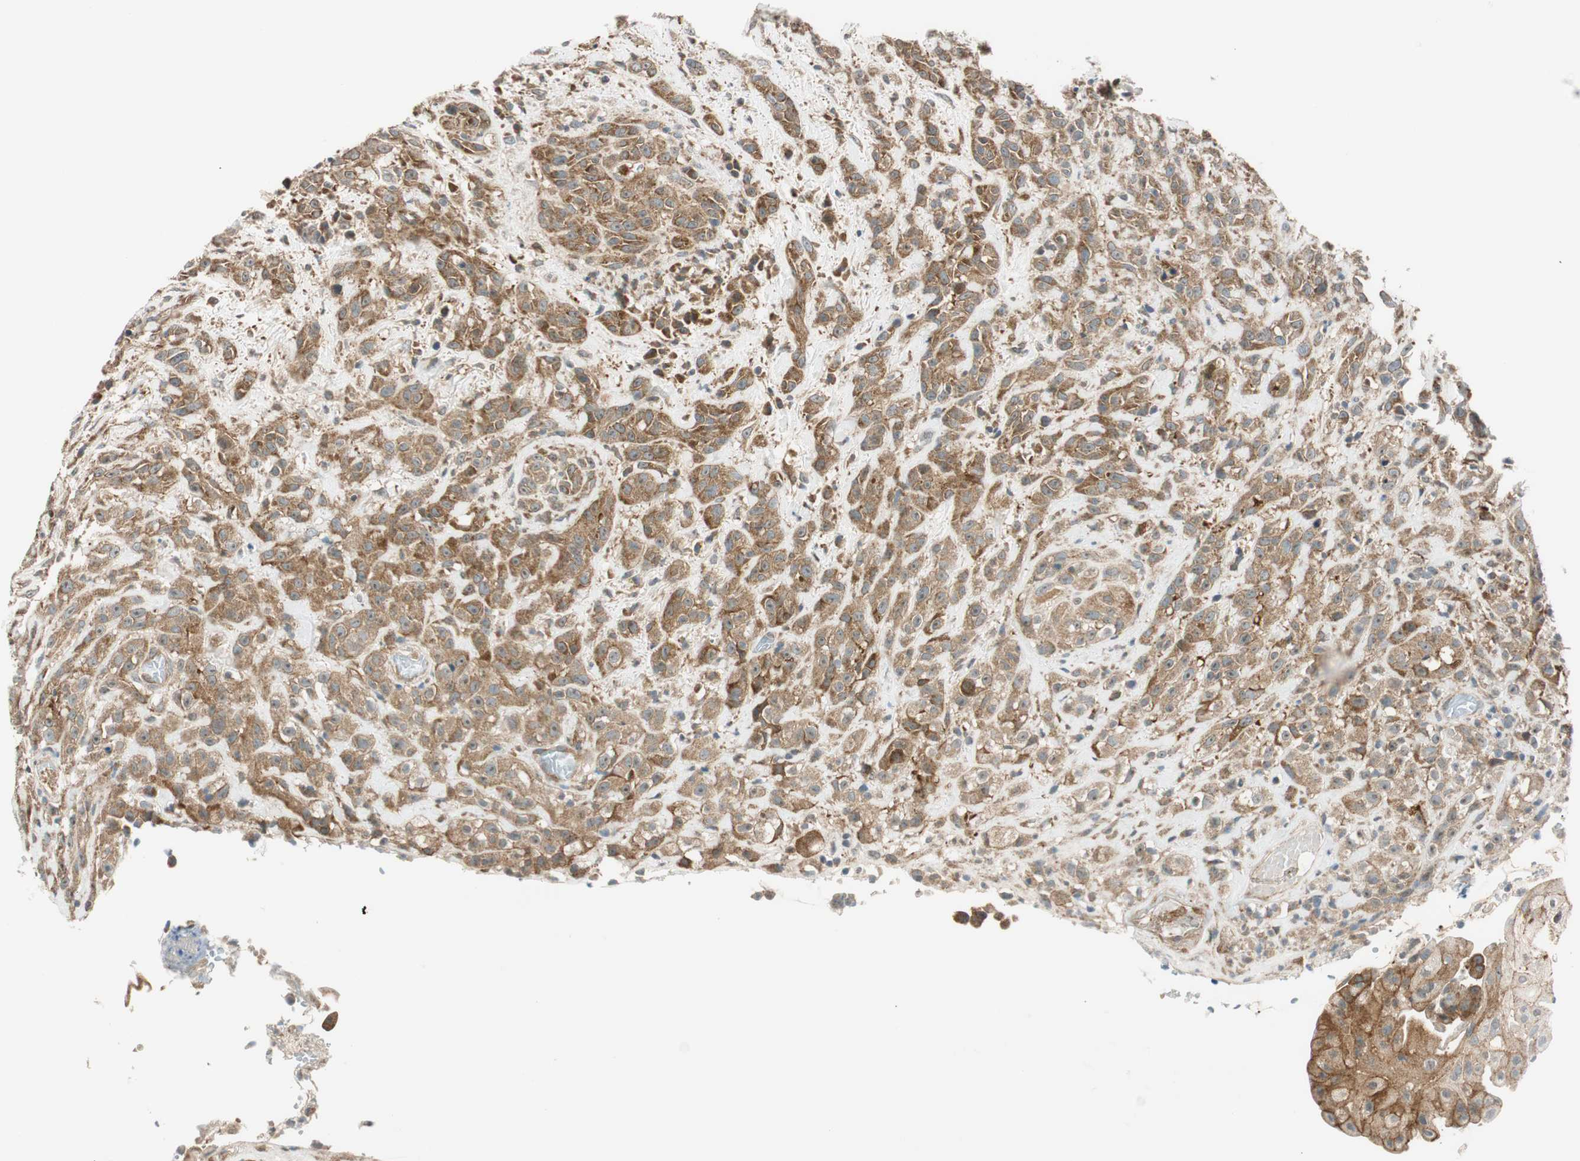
{"staining": {"intensity": "strong", "quantity": ">75%", "location": "cytoplasmic/membranous"}, "tissue": "head and neck cancer", "cell_type": "Tumor cells", "image_type": "cancer", "snomed": [{"axis": "morphology", "description": "Squamous cell carcinoma, NOS"}, {"axis": "topography", "description": "Head-Neck"}], "caption": "DAB (3,3'-diaminobenzidine) immunohistochemical staining of squamous cell carcinoma (head and neck) demonstrates strong cytoplasmic/membranous protein staining in about >75% of tumor cells. (DAB IHC, brown staining for protein, blue staining for nuclei).", "gene": "ABI1", "patient": {"sex": "male", "age": 62}}